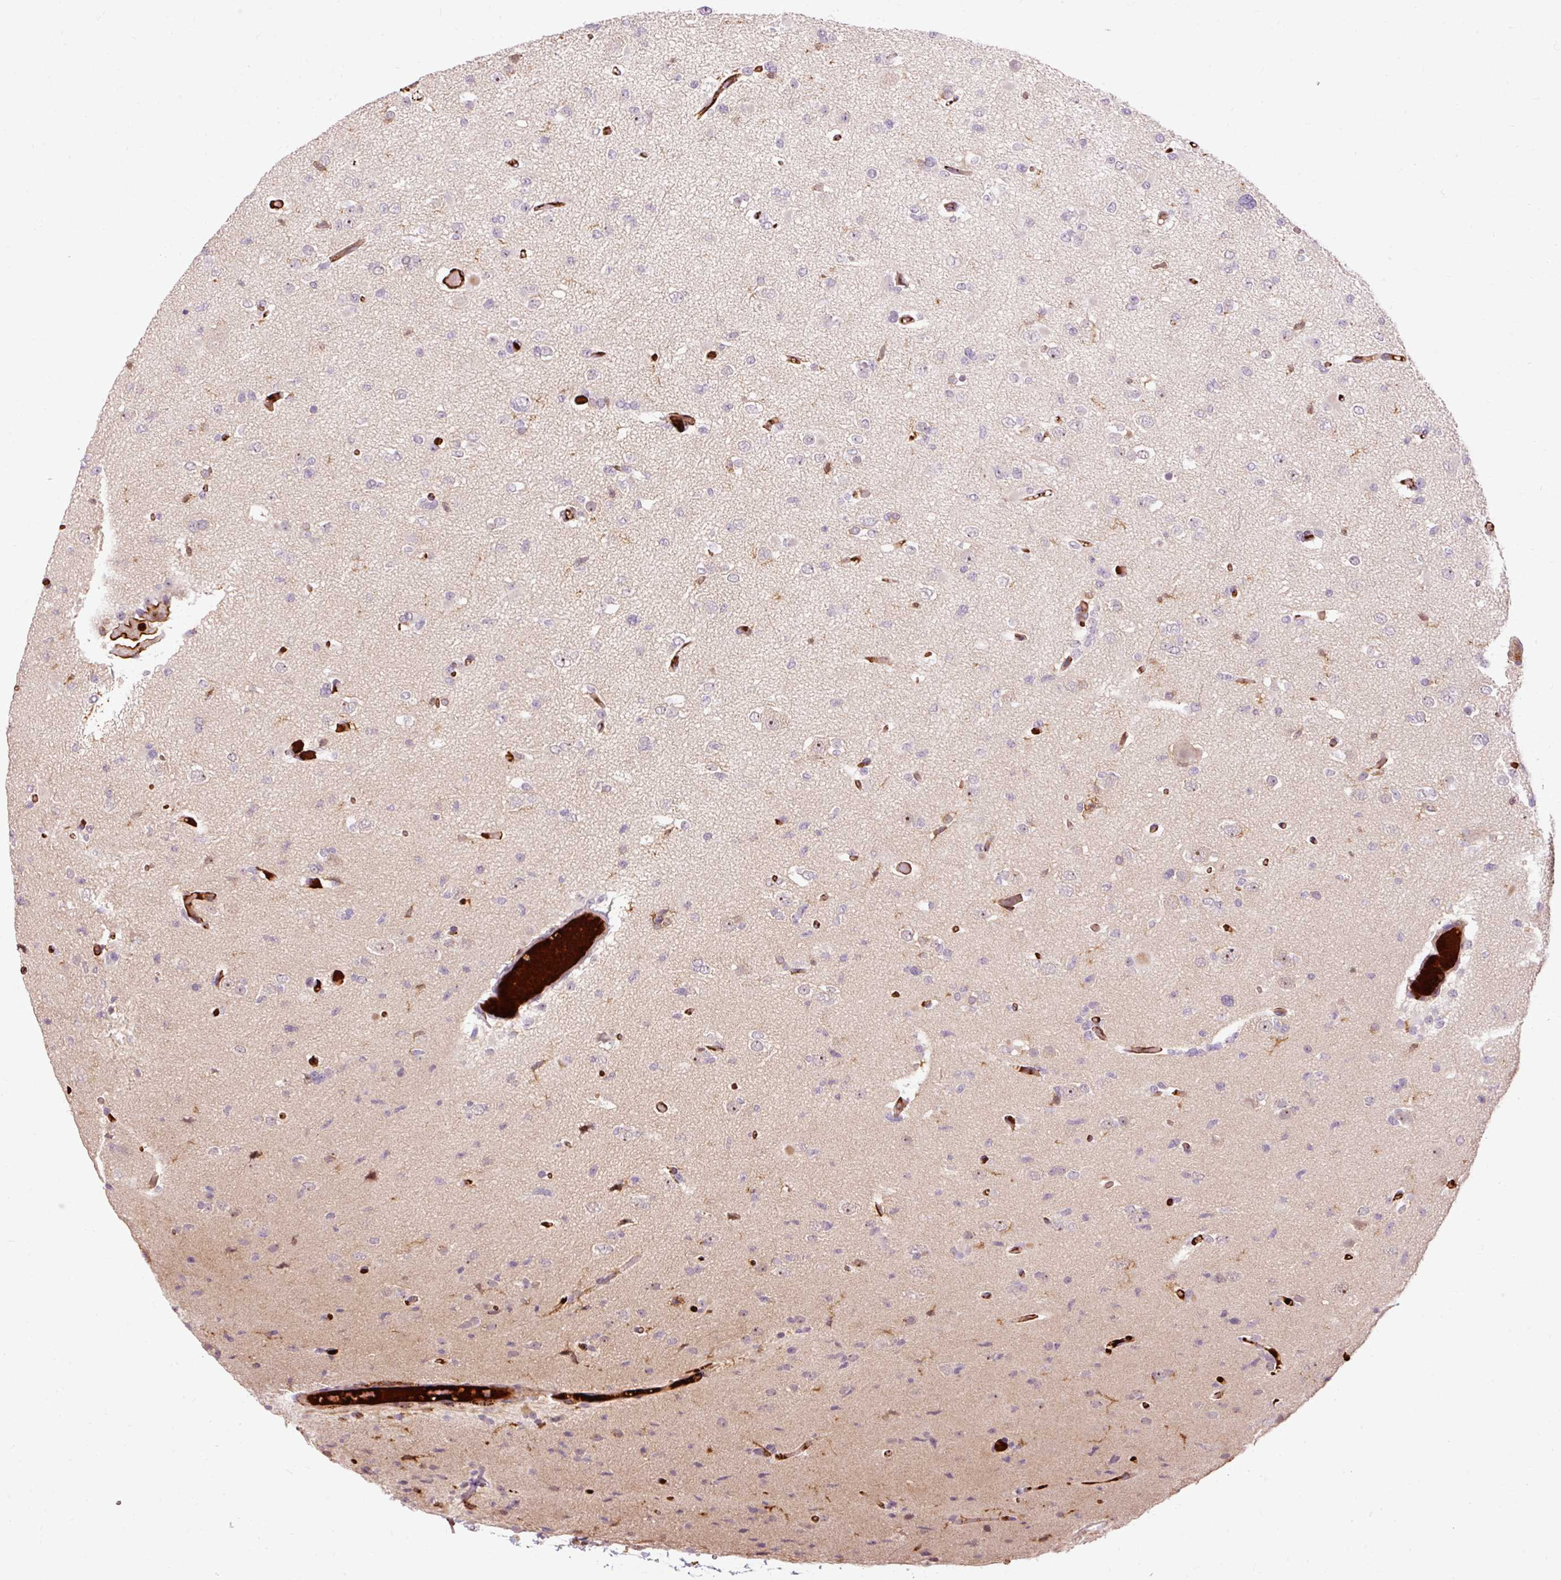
{"staining": {"intensity": "negative", "quantity": "none", "location": "none"}, "tissue": "glioma", "cell_type": "Tumor cells", "image_type": "cancer", "snomed": [{"axis": "morphology", "description": "Glioma, malignant, Low grade"}, {"axis": "topography", "description": "Brain"}], "caption": "High magnification brightfield microscopy of malignant glioma (low-grade) stained with DAB (brown) and counterstained with hematoxylin (blue): tumor cells show no significant expression.", "gene": "CEBPZ", "patient": {"sex": "female", "age": 22}}